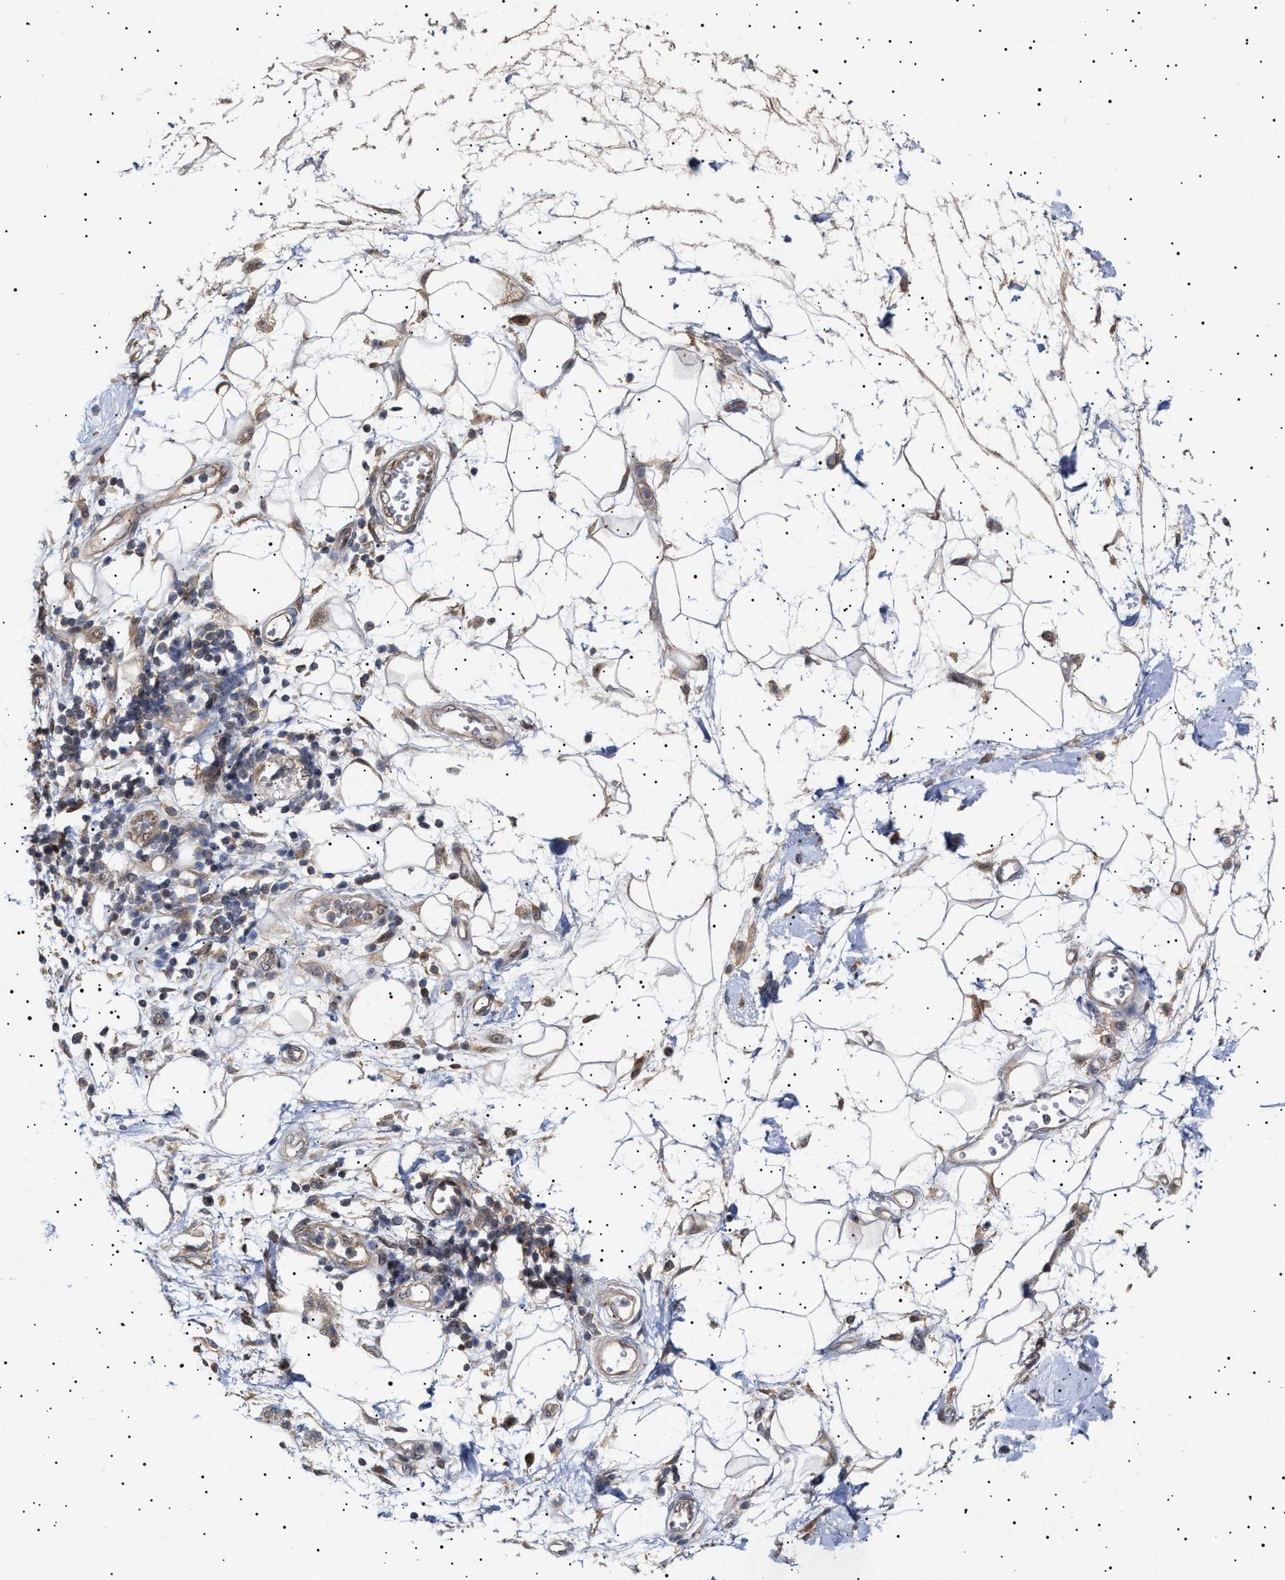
{"staining": {"intensity": "negative", "quantity": "none", "location": "none"}, "tissue": "adipose tissue", "cell_type": "Adipocytes", "image_type": "normal", "snomed": [{"axis": "morphology", "description": "Normal tissue, NOS"}, {"axis": "morphology", "description": "Adenocarcinoma, NOS"}, {"axis": "topography", "description": "Duodenum"}, {"axis": "topography", "description": "Peripheral nerve tissue"}], "caption": "Protein analysis of unremarkable adipose tissue reveals no significant staining in adipocytes.", "gene": "NPLOC4", "patient": {"sex": "female", "age": 60}}